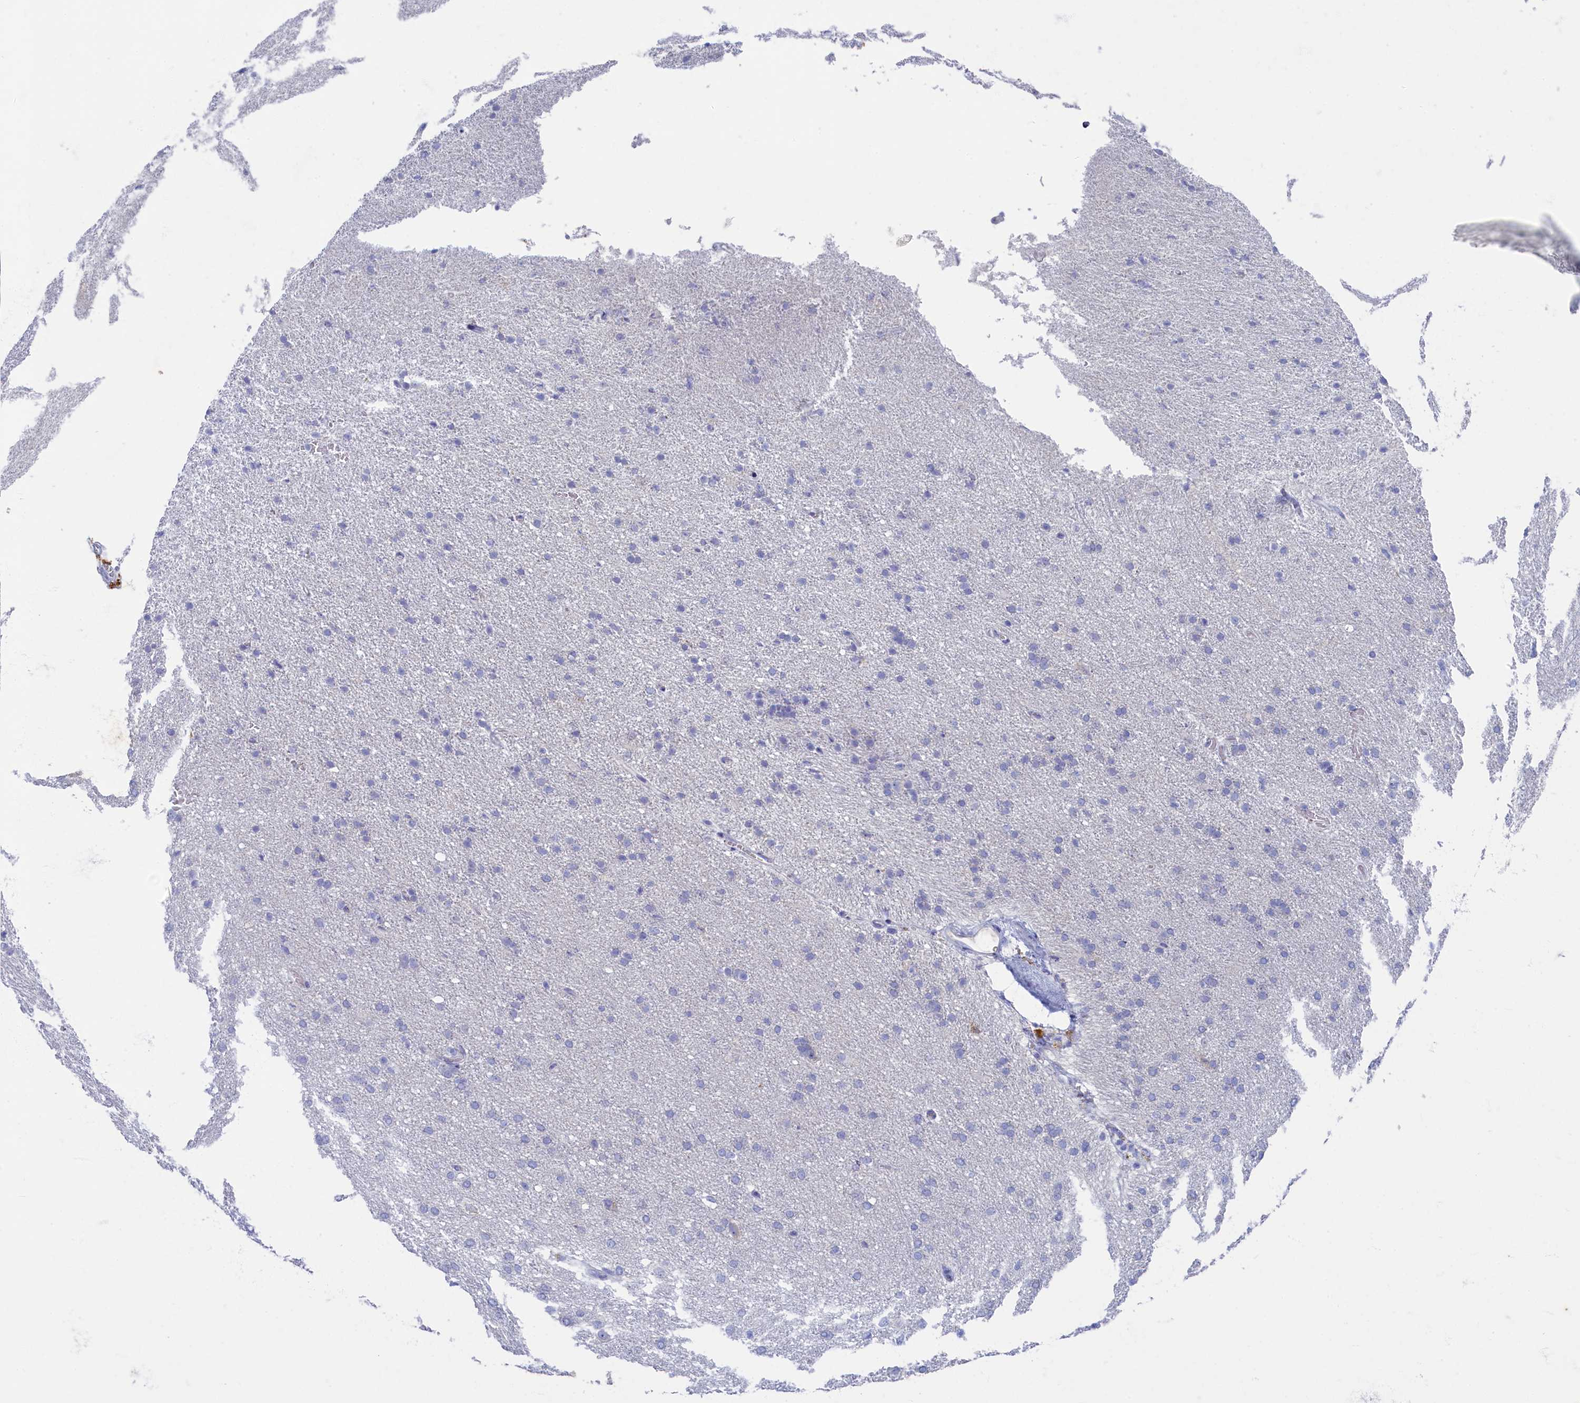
{"staining": {"intensity": "negative", "quantity": "none", "location": "none"}, "tissue": "cerebral cortex", "cell_type": "Endothelial cells", "image_type": "normal", "snomed": [{"axis": "morphology", "description": "Normal tissue, NOS"}, {"axis": "topography", "description": "Cerebral cortex"}], "caption": "Endothelial cells show no significant positivity in normal cerebral cortex. (DAB IHC with hematoxylin counter stain).", "gene": "OCIAD2", "patient": {"sex": "male", "age": 62}}